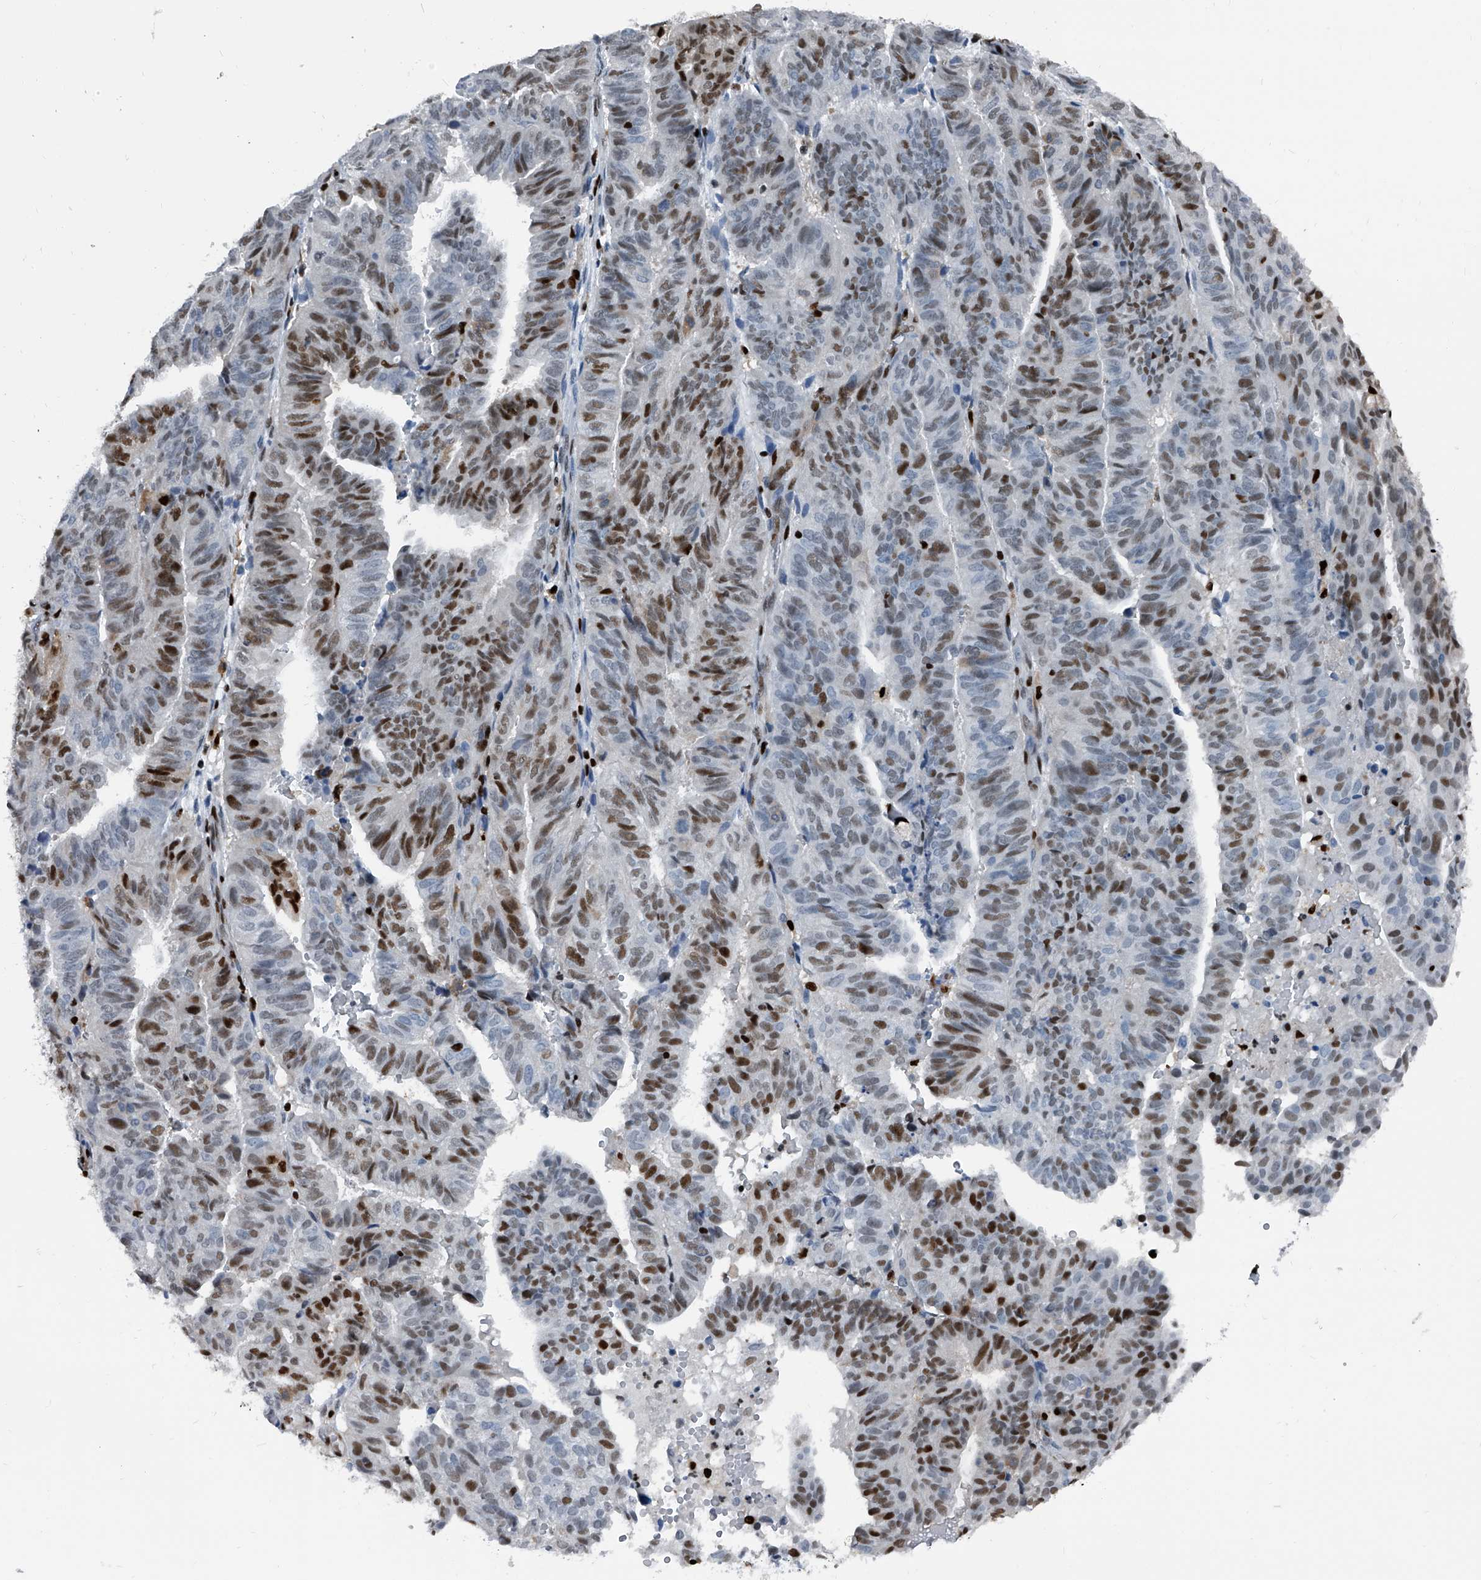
{"staining": {"intensity": "moderate", "quantity": "<25%", "location": "nuclear"}, "tissue": "endometrial cancer", "cell_type": "Tumor cells", "image_type": "cancer", "snomed": [{"axis": "morphology", "description": "Adenocarcinoma, NOS"}, {"axis": "topography", "description": "Uterus"}], "caption": "A high-resolution photomicrograph shows immunohistochemistry (IHC) staining of endometrial cancer (adenocarcinoma), which shows moderate nuclear positivity in approximately <25% of tumor cells.", "gene": "FKBP5", "patient": {"sex": "female", "age": 77}}